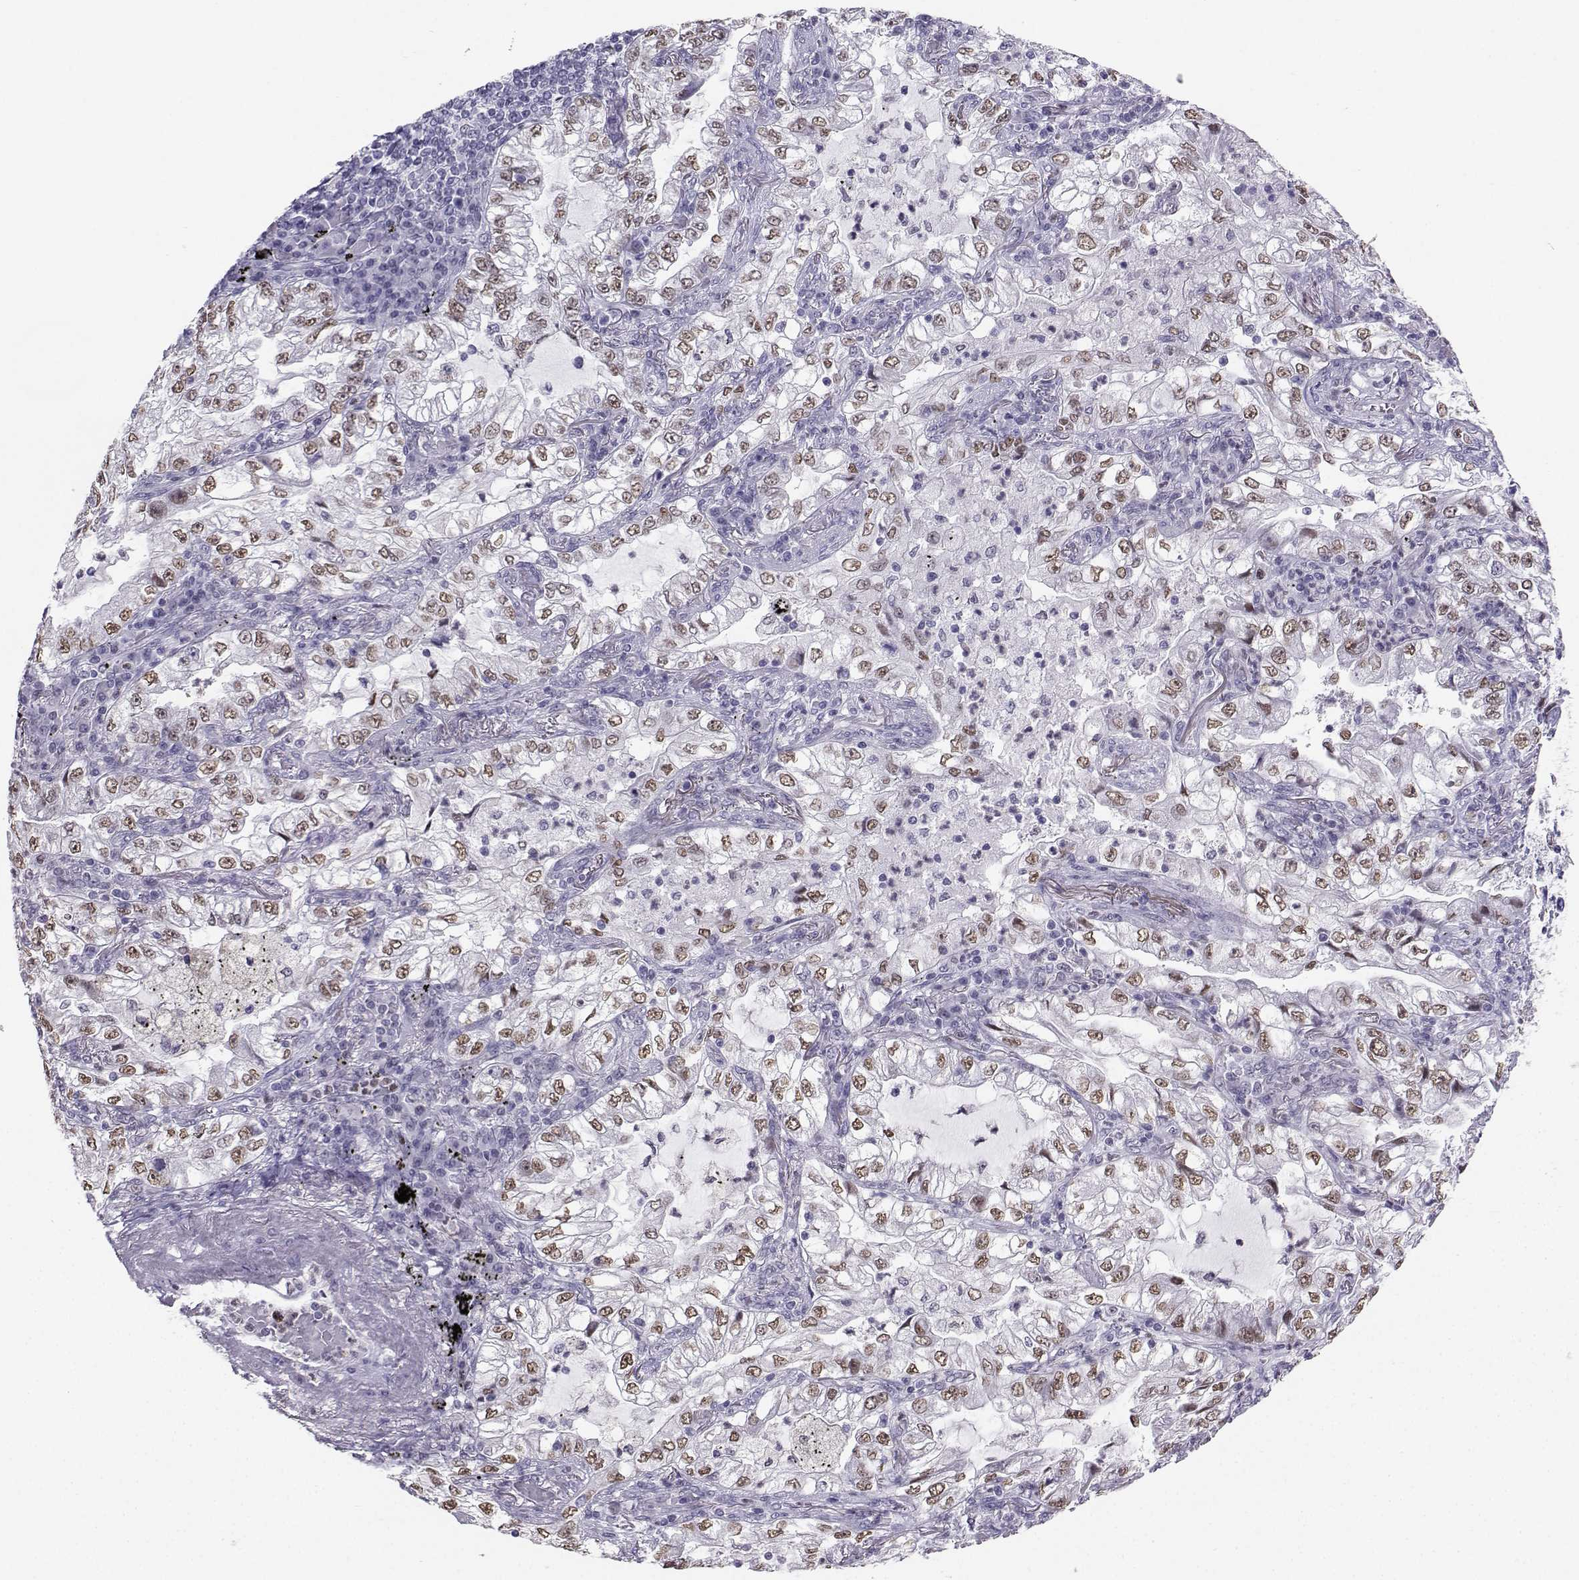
{"staining": {"intensity": "moderate", "quantity": ">75%", "location": "nuclear"}, "tissue": "lung cancer", "cell_type": "Tumor cells", "image_type": "cancer", "snomed": [{"axis": "morphology", "description": "Adenocarcinoma, NOS"}, {"axis": "topography", "description": "Lung"}], "caption": "Lung adenocarcinoma tissue reveals moderate nuclear staining in approximately >75% of tumor cells, visualized by immunohistochemistry.", "gene": "TEDC2", "patient": {"sex": "female", "age": 73}}